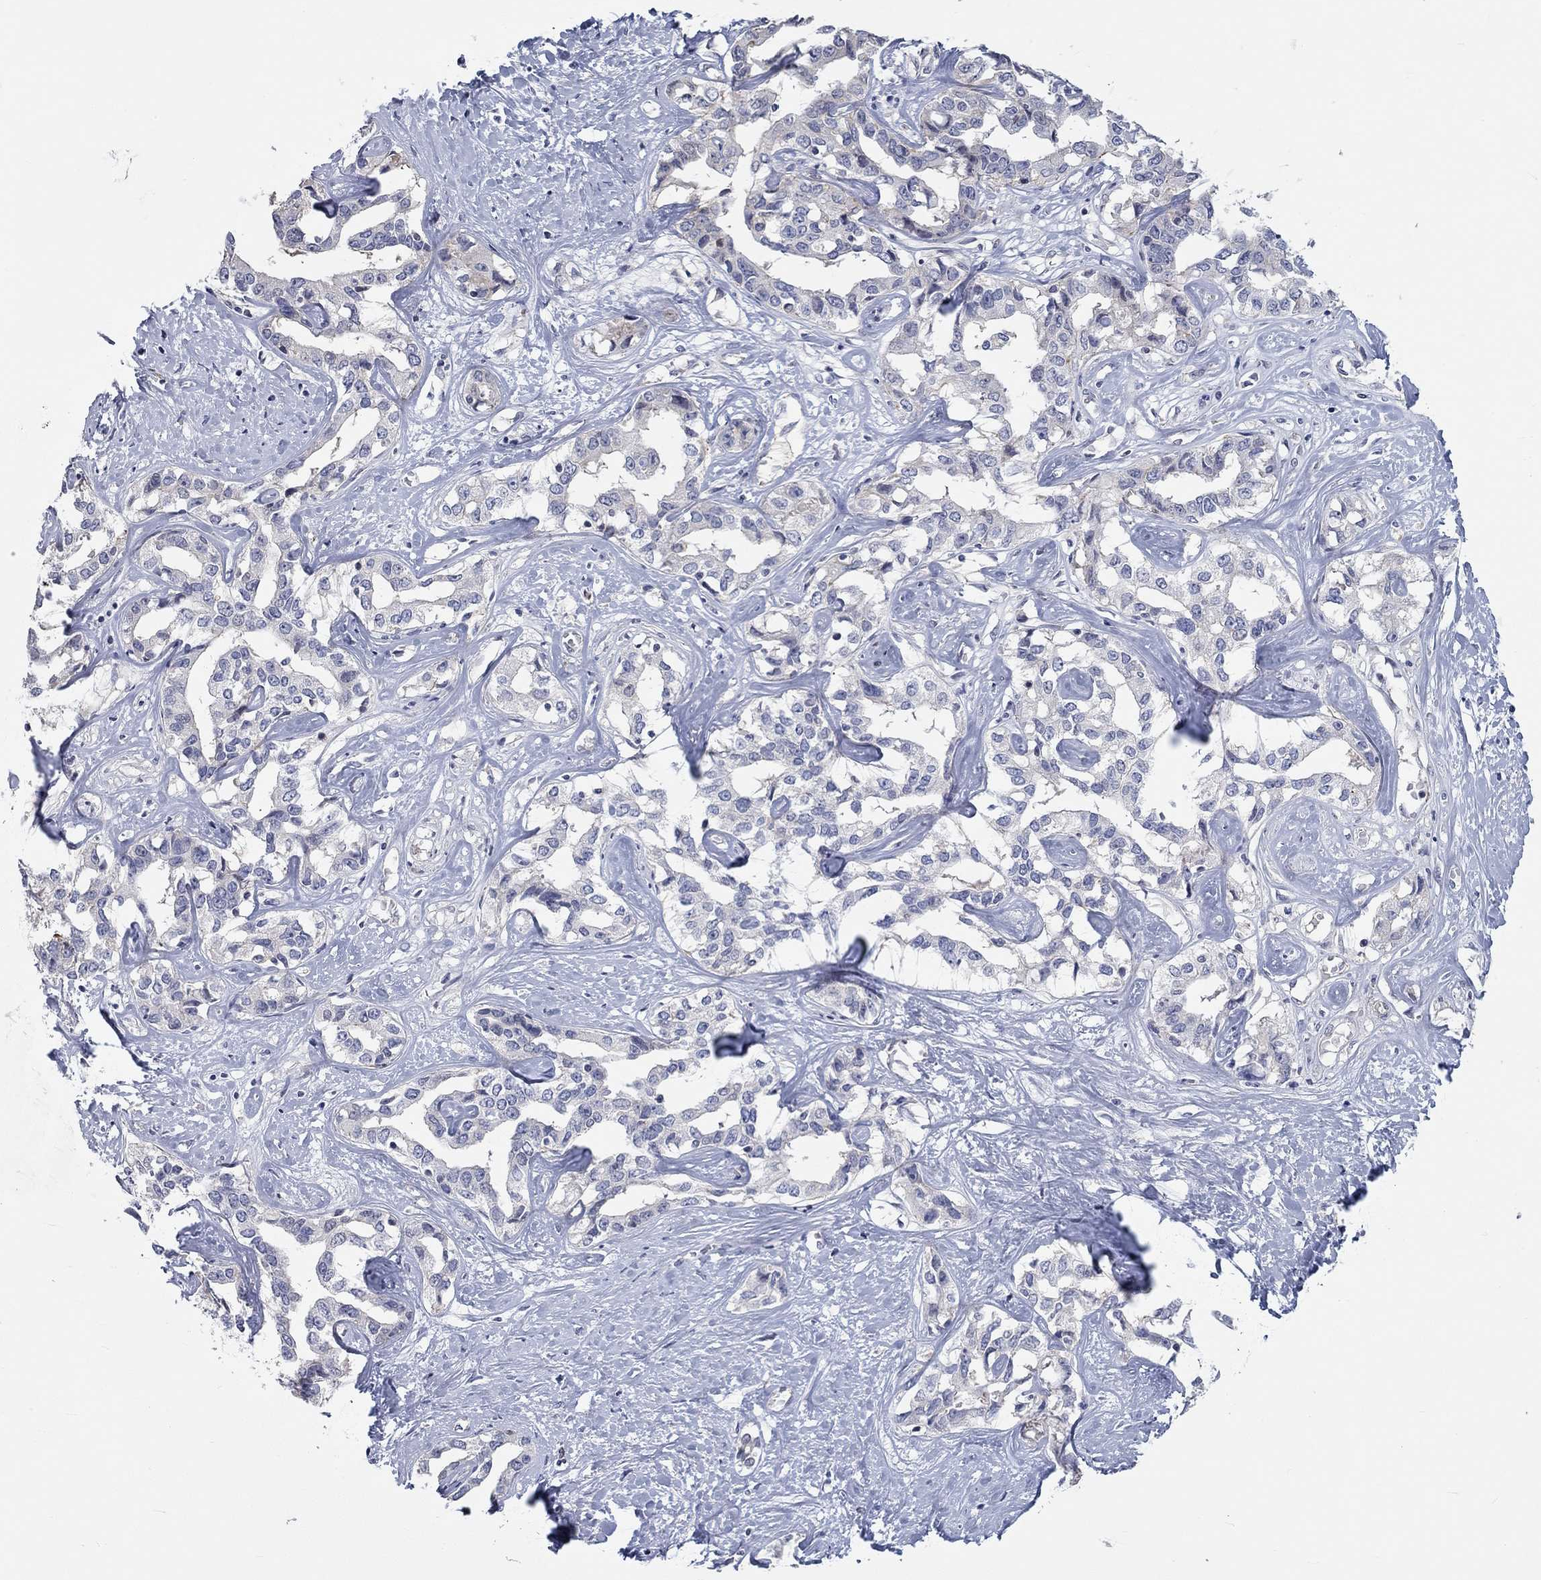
{"staining": {"intensity": "negative", "quantity": "none", "location": "none"}, "tissue": "liver cancer", "cell_type": "Tumor cells", "image_type": "cancer", "snomed": [{"axis": "morphology", "description": "Cholangiocarcinoma"}, {"axis": "topography", "description": "Liver"}], "caption": "Immunohistochemistry (IHC) histopathology image of neoplastic tissue: liver cholangiocarcinoma stained with DAB (3,3'-diaminobenzidine) exhibits no significant protein expression in tumor cells.", "gene": "PCDHGA10", "patient": {"sex": "male", "age": 59}}